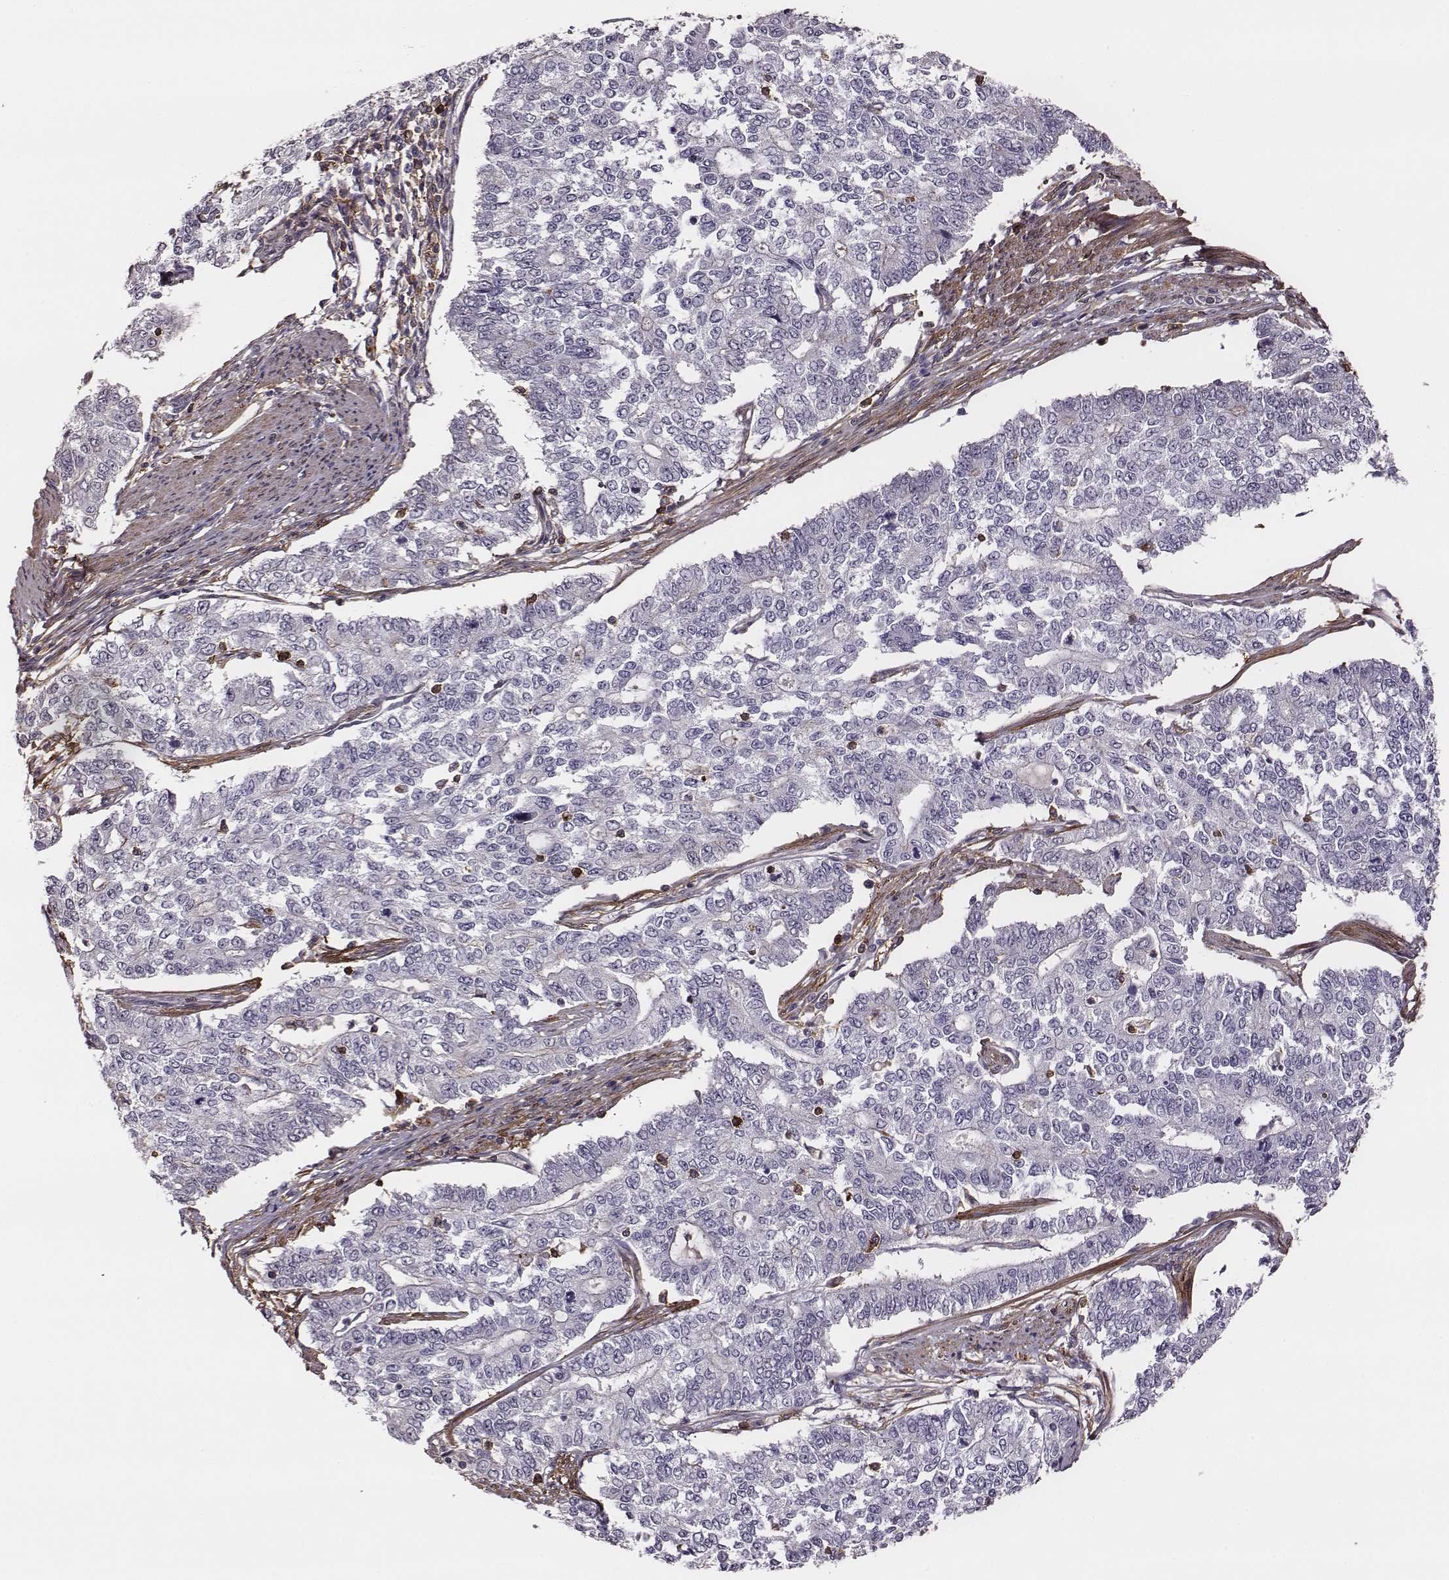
{"staining": {"intensity": "negative", "quantity": "none", "location": "none"}, "tissue": "endometrial cancer", "cell_type": "Tumor cells", "image_type": "cancer", "snomed": [{"axis": "morphology", "description": "Adenocarcinoma, NOS"}, {"axis": "topography", "description": "Uterus"}], "caption": "A high-resolution photomicrograph shows IHC staining of endometrial cancer, which reveals no significant expression in tumor cells.", "gene": "ZYX", "patient": {"sex": "female", "age": 59}}